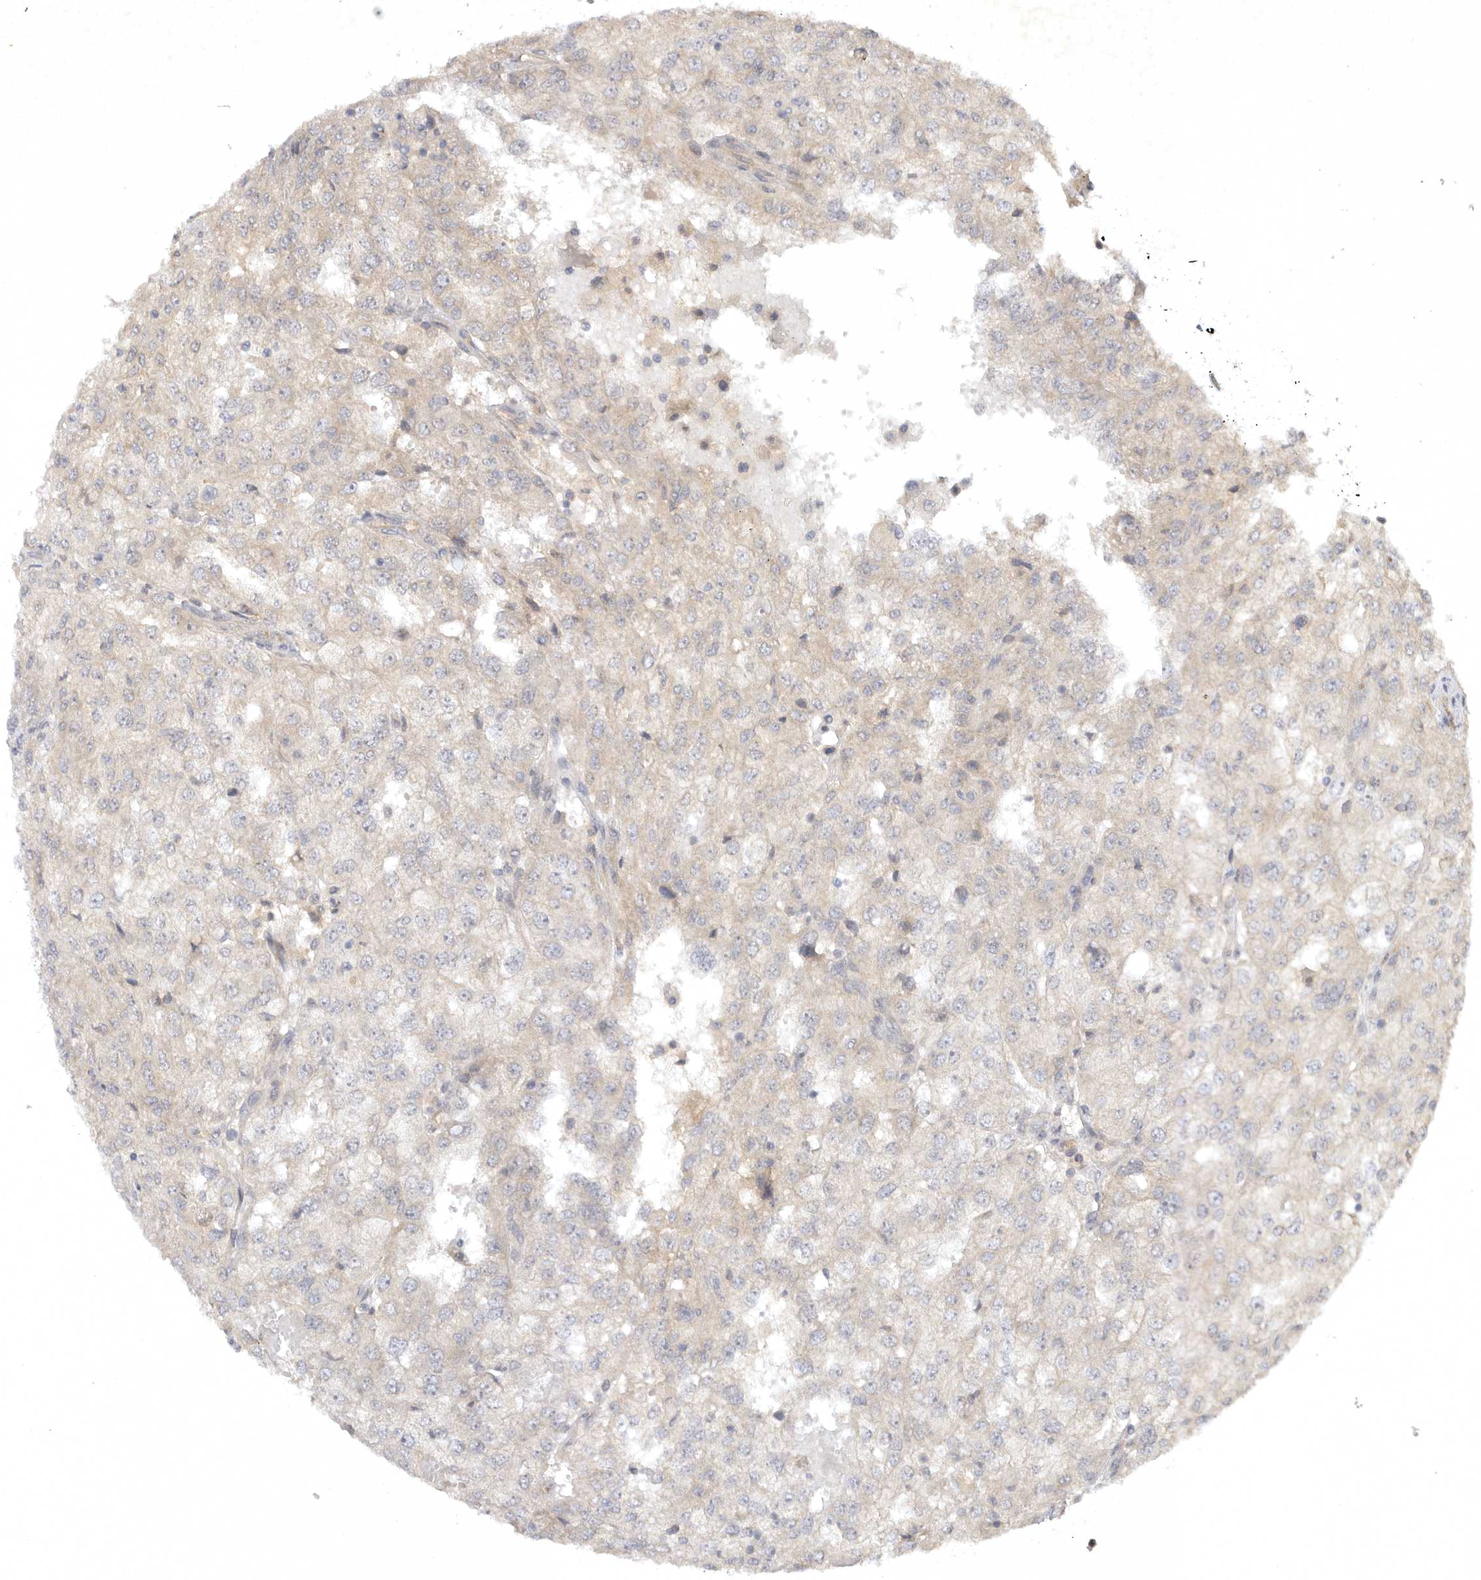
{"staining": {"intensity": "weak", "quantity": "<25%", "location": "cytoplasmic/membranous"}, "tissue": "renal cancer", "cell_type": "Tumor cells", "image_type": "cancer", "snomed": [{"axis": "morphology", "description": "Adenocarcinoma, NOS"}, {"axis": "topography", "description": "Kidney"}], "caption": "Histopathology image shows no protein expression in tumor cells of renal cancer (adenocarcinoma) tissue.", "gene": "PTPDC1", "patient": {"sex": "female", "age": 54}}